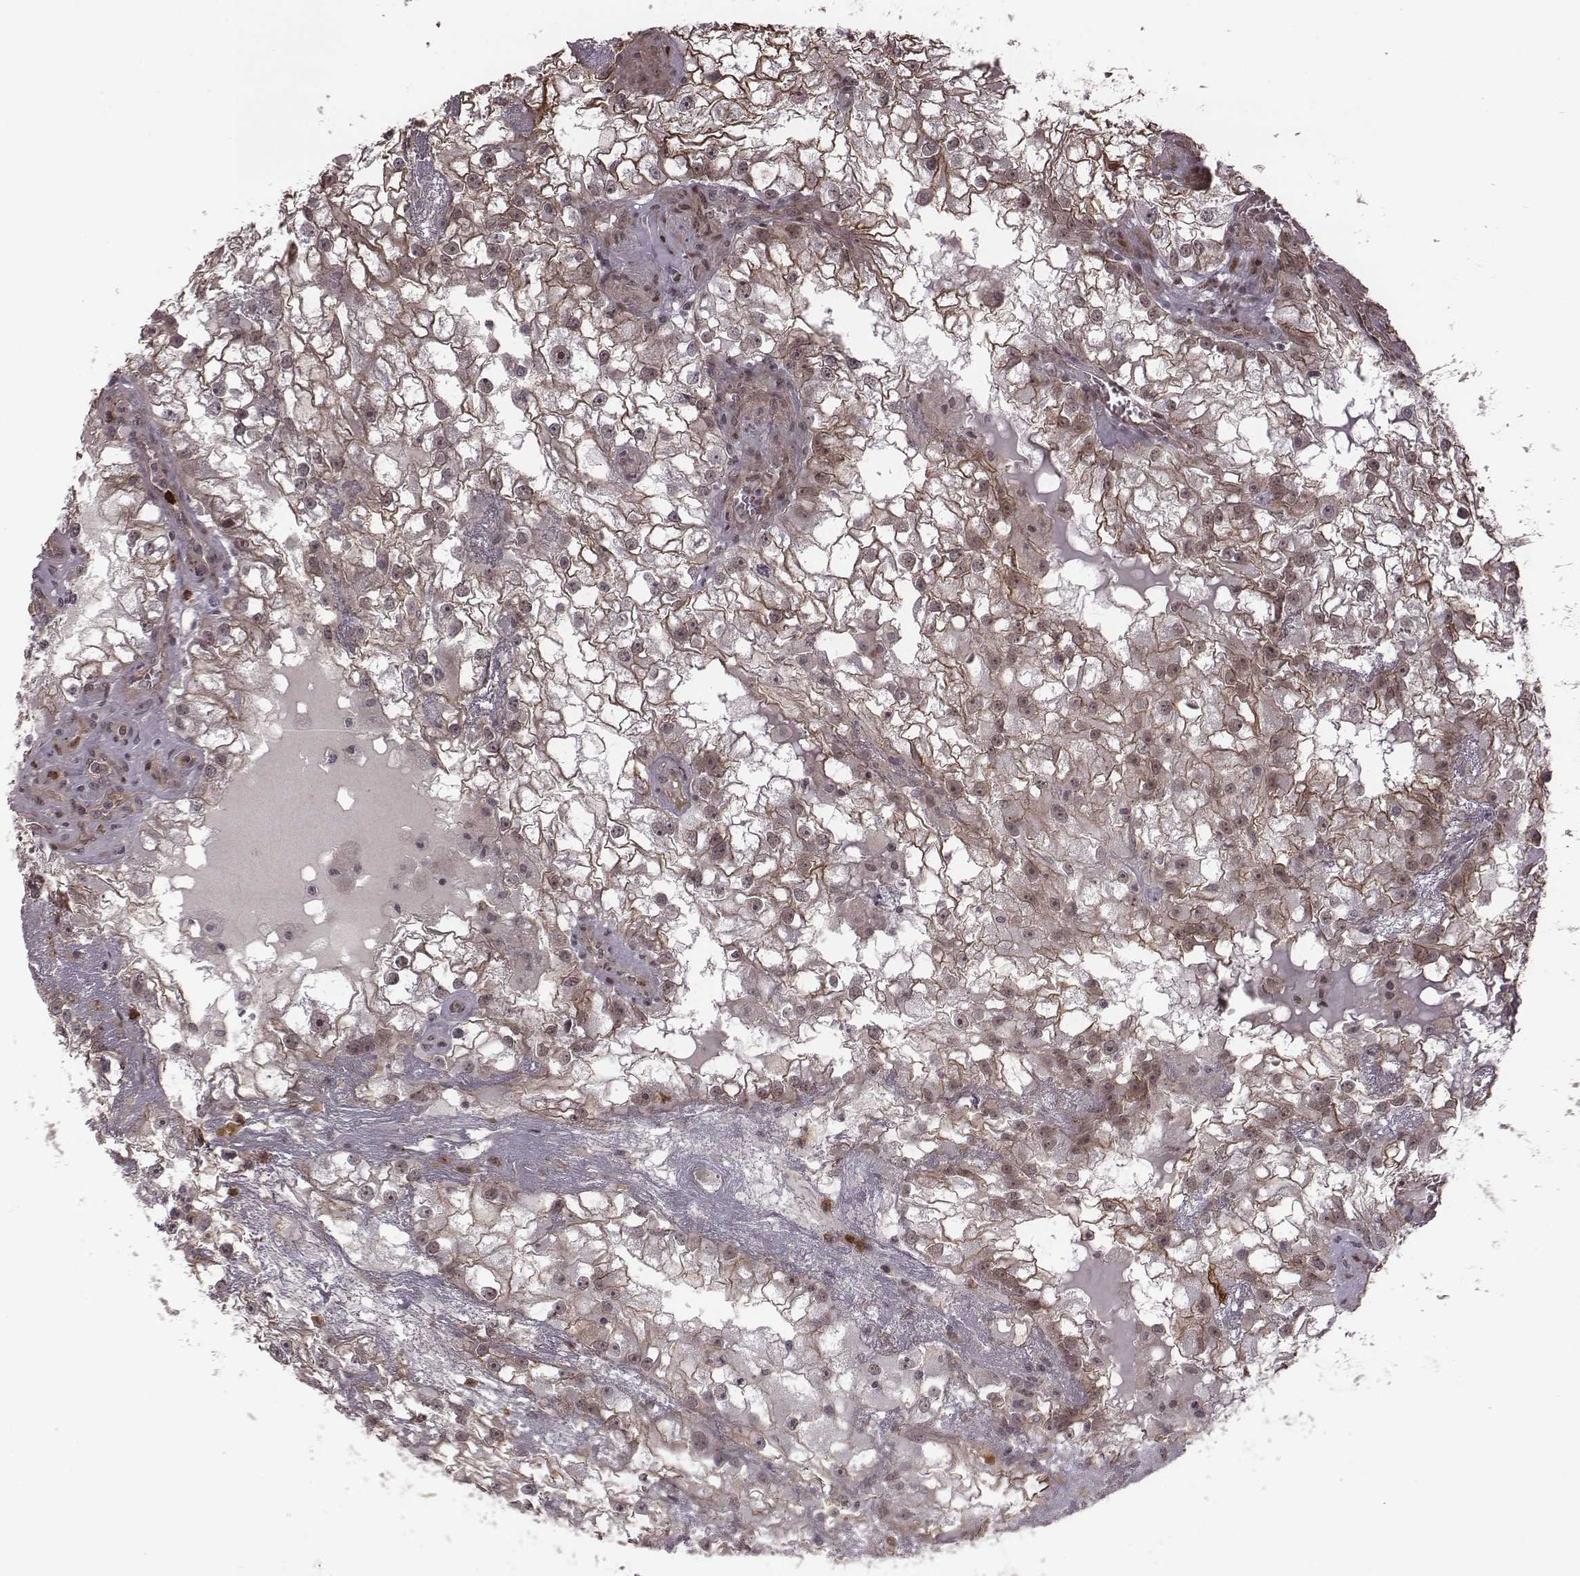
{"staining": {"intensity": "moderate", "quantity": "<25%", "location": "cytoplasmic/membranous"}, "tissue": "renal cancer", "cell_type": "Tumor cells", "image_type": "cancer", "snomed": [{"axis": "morphology", "description": "Adenocarcinoma, NOS"}, {"axis": "topography", "description": "Kidney"}], "caption": "A photomicrograph of human renal adenocarcinoma stained for a protein demonstrates moderate cytoplasmic/membranous brown staining in tumor cells. The staining was performed using DAB (3,3'-diaminobenzidine), with brown indicating positive protein expression. Nuclei are stained blue with hematoxylin.", "gene": "RPL3", "patient": {"sex": "male", "age": 59}}